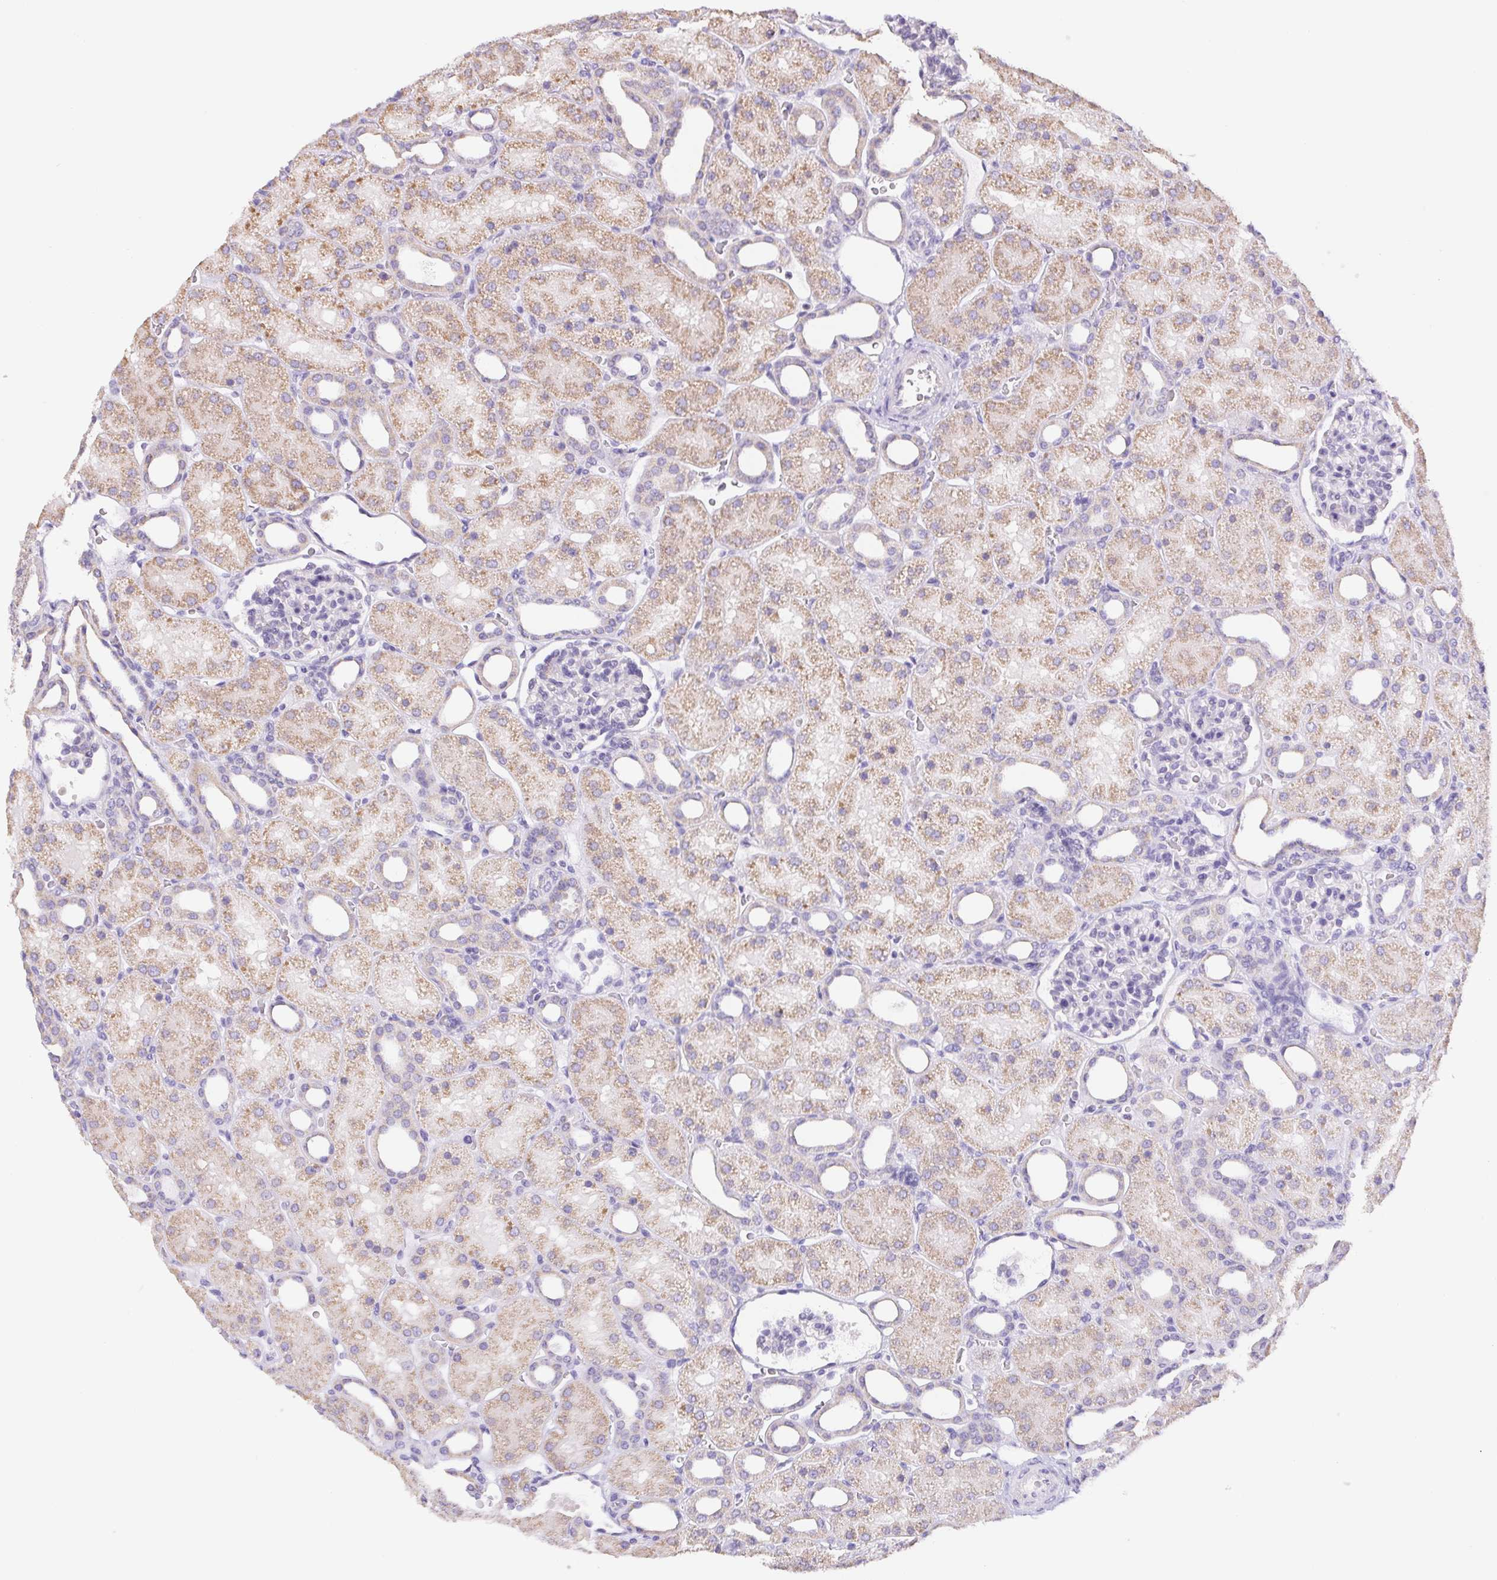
{"staining": {"intensity": "negative", "quantity": "none", "location": "none"}, "tissue": "kidney", "cell_type": "Cells in glomeruli", "image_type": "normal", "snomed": [{"axis": "morphology", "description": "Normal tissue, NOS"}, {"axis": "topography", "description": "Kidney"}], "caption": "Protein analysis of unremarkable kidney displays no significant expression in cells in glomeruli.", "gene": "FKBP6", "patient": {"sex": "male", "age": 2}}